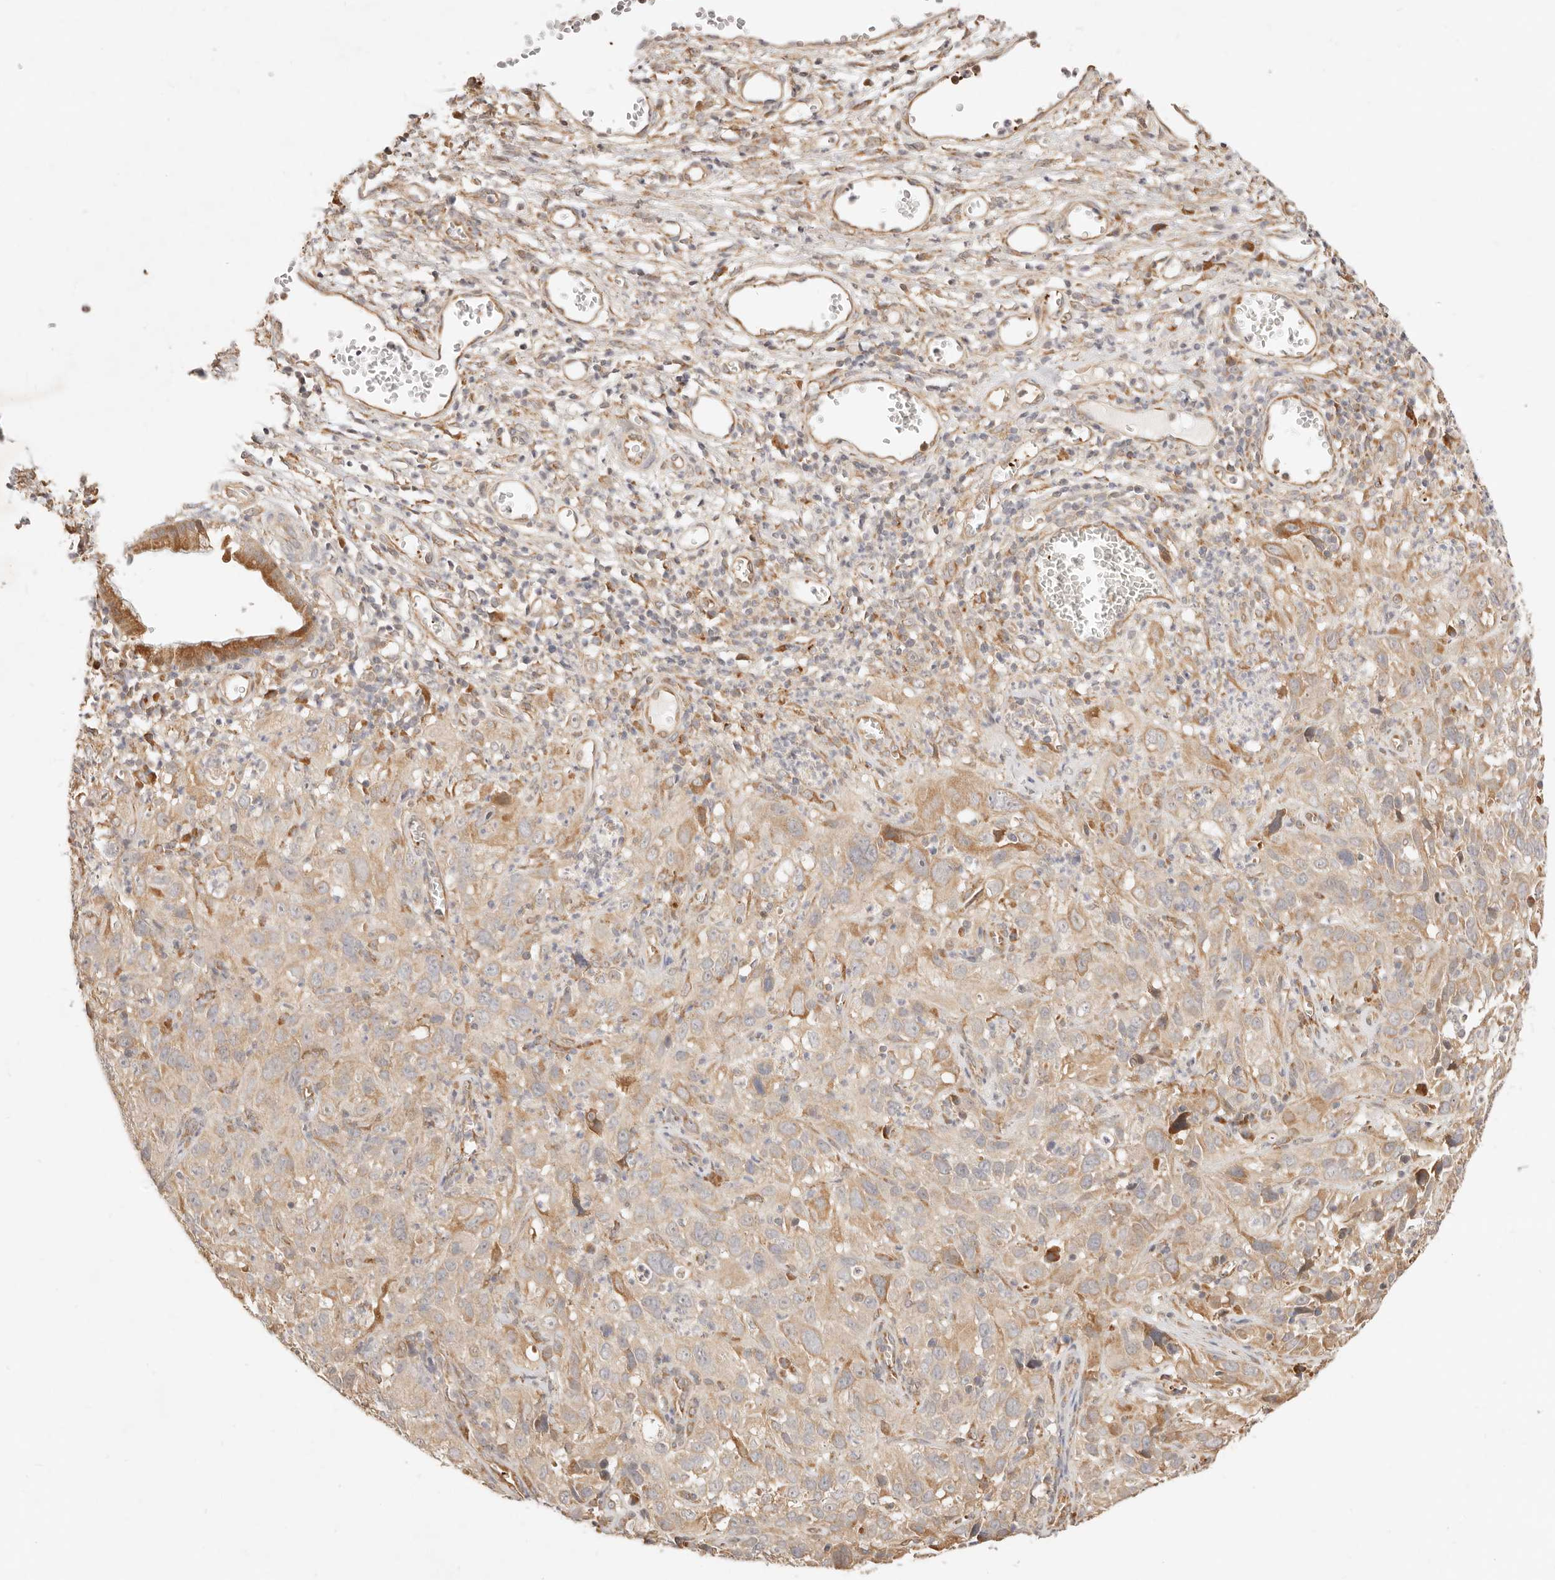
{"staining": {"intensity": "moderate", "quantity": ">75%", "location": "cytoplasmic/membranous"}, "tissue": "cervical cancer", "cell_type": "Tumor cells", "image_type": "cancer", "snomed": [{"axis": "morphology", "description": "Squamous cell carcinoma, NOS"}, {"axis": "topography", "description": "Cervix"}], "caption": "The image exhibits a brown stain indicating the presence of a protein in the cytoplasmic/membranous of tumor cells in cervical cancer.", "gene": "UBXN10", "patient": {"sex": "female", "age": 32}}